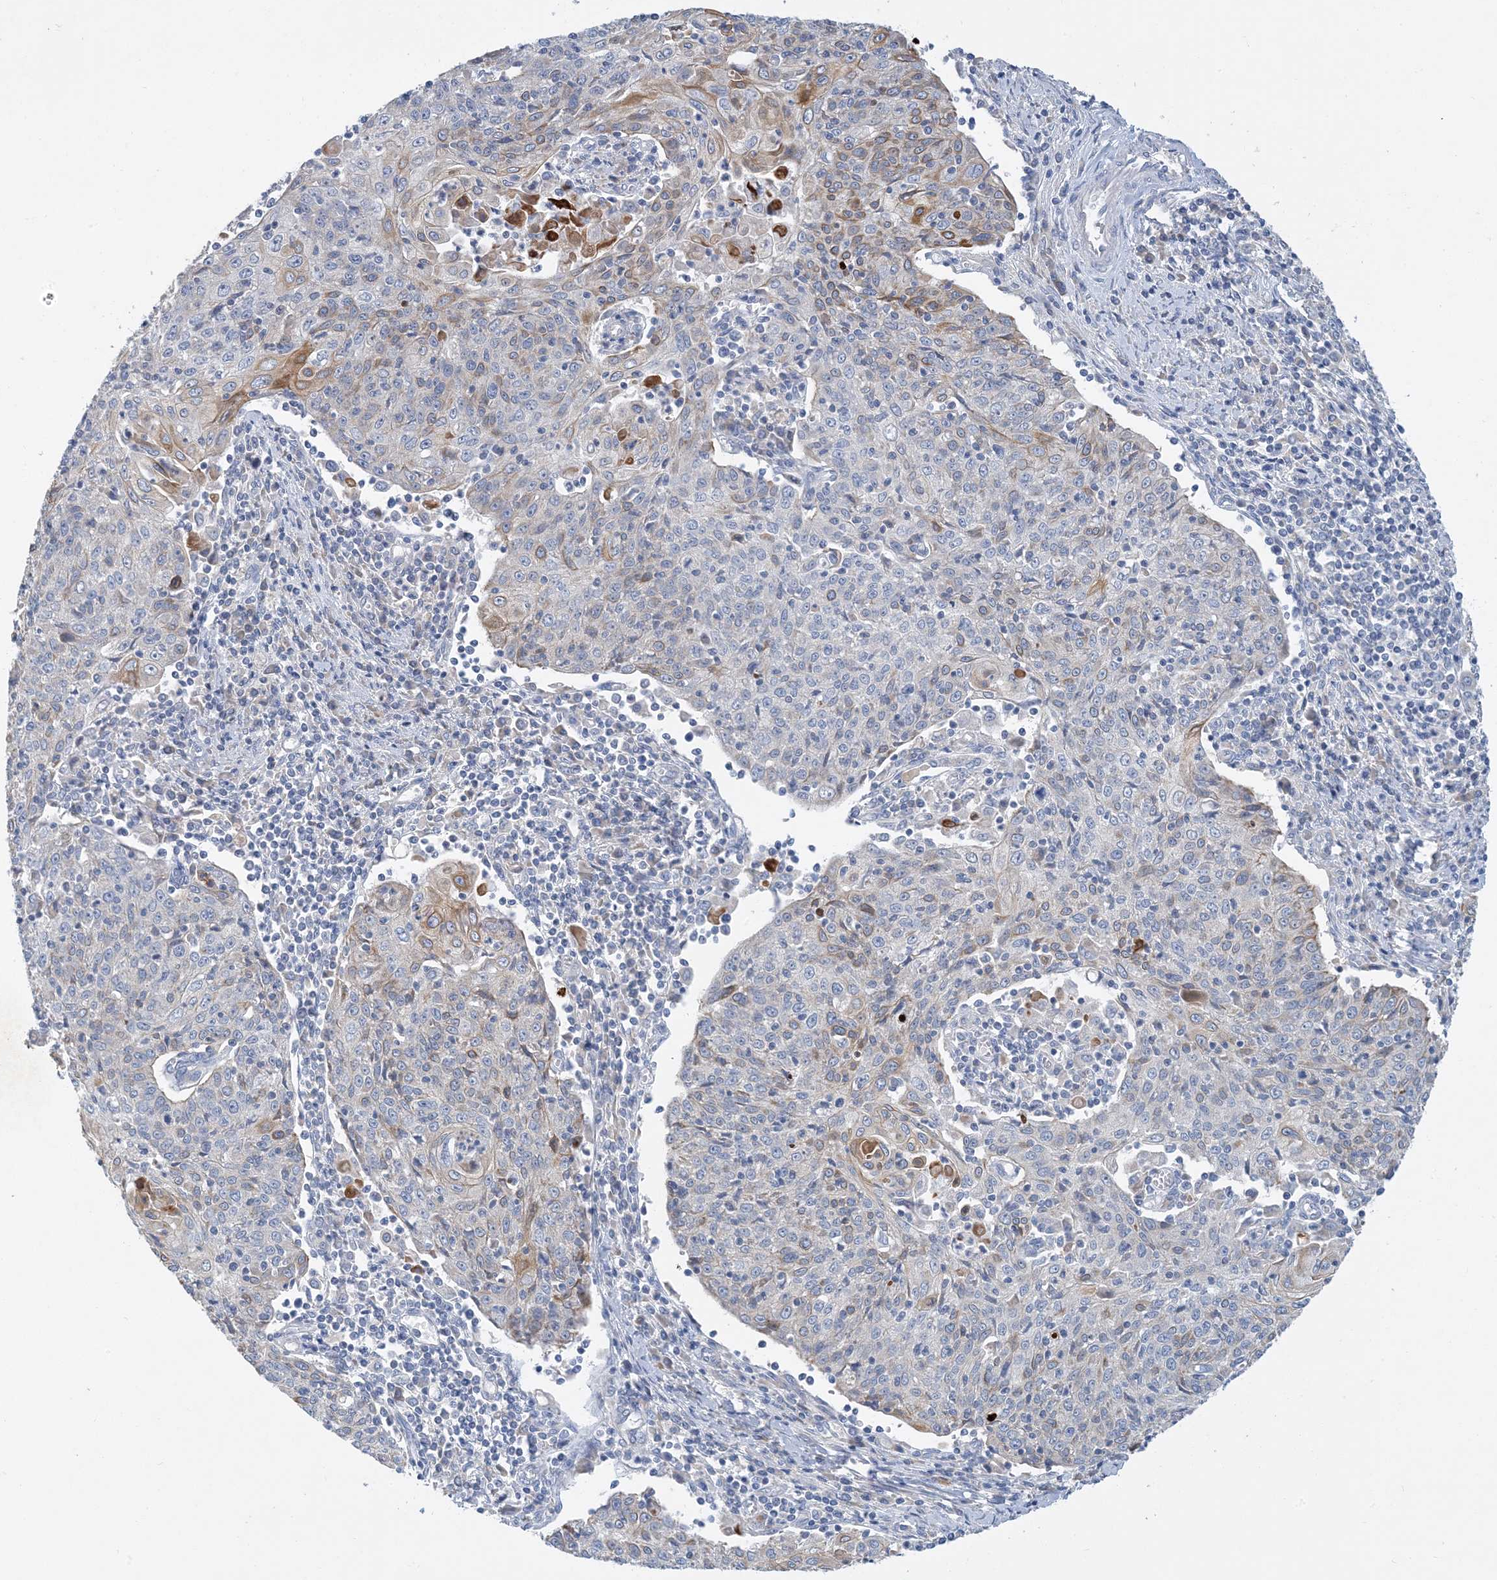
{"staining": {"intensity": "moderate", "quantity": "<25%", "location": "cytoplasmic/membranous"}, "tissue": "cervical cancer", "cell_type": "Tumor cells", "image_type": "cancer", "snomed": [{"axis": "morphology", "description": "Squamous cell carcinoma, NOS"}, {"axis": "topography", "description": "Cervix"}], "caption": "Cervical squamous cell carcinoma was stained to show a protein in brown. There is low levels of moderate cytoplasmic/membranous positivity in approximately <25% of tumor cells.", "gene": "ZCCHC18", "patient": {"sex": "female", "age": 48}}